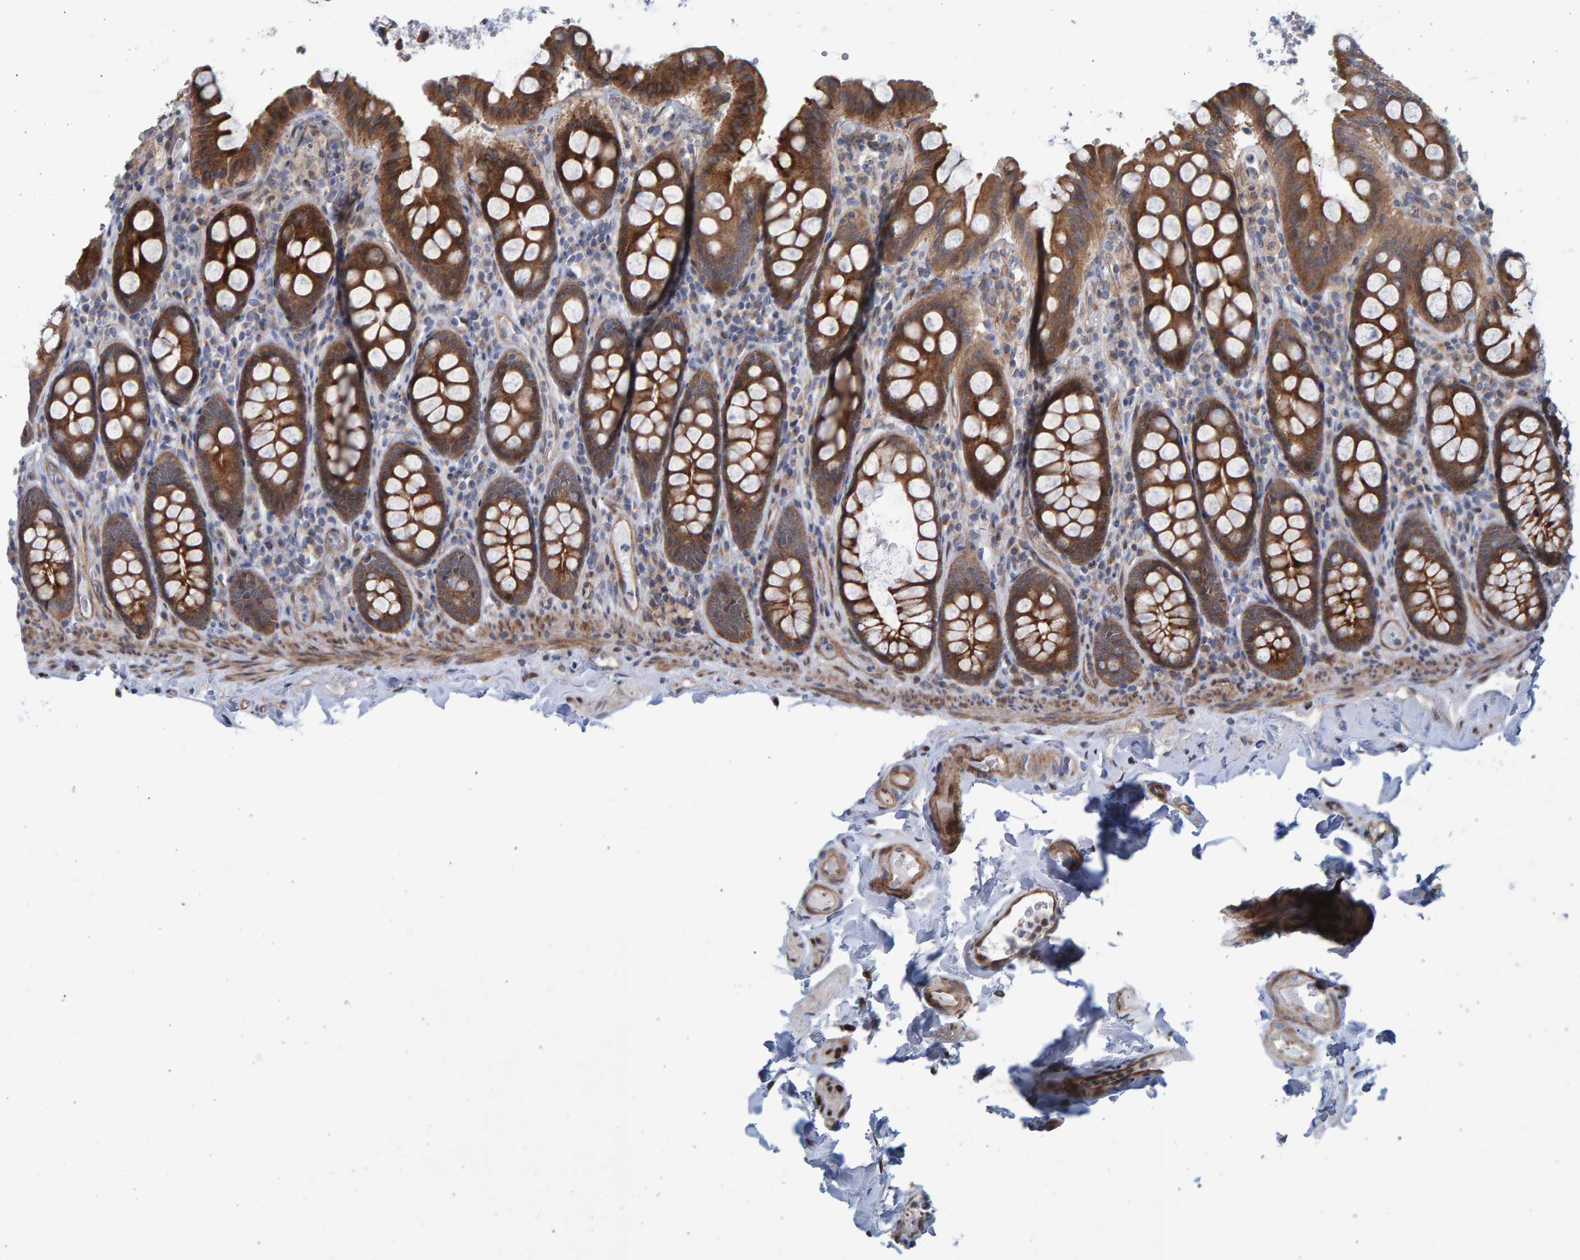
{"staining": {"intensity": "strong", "quantity": ">75%", "location": "cytoplasmic/membranous"}, "tissue": "colon", "cell_type": "Endothelial cells", "image_type": "normal", "snomed": [{"axis": "morphology", "description": "Normal tissue, NOS"}, {"axis": "topography", "description": "Colon"}, {"axis": "topography", "description": "Peripheral nerve tissue"}], "caption": "An immunohistochemistry micrograph of unremarkable tissue is shown. Protein staining in brown shows strong cytoplasmic/membranous positivity in colon within endothelial cells.", "gene": "LRBA", "patient": {"sex": "female", "age": 61}}